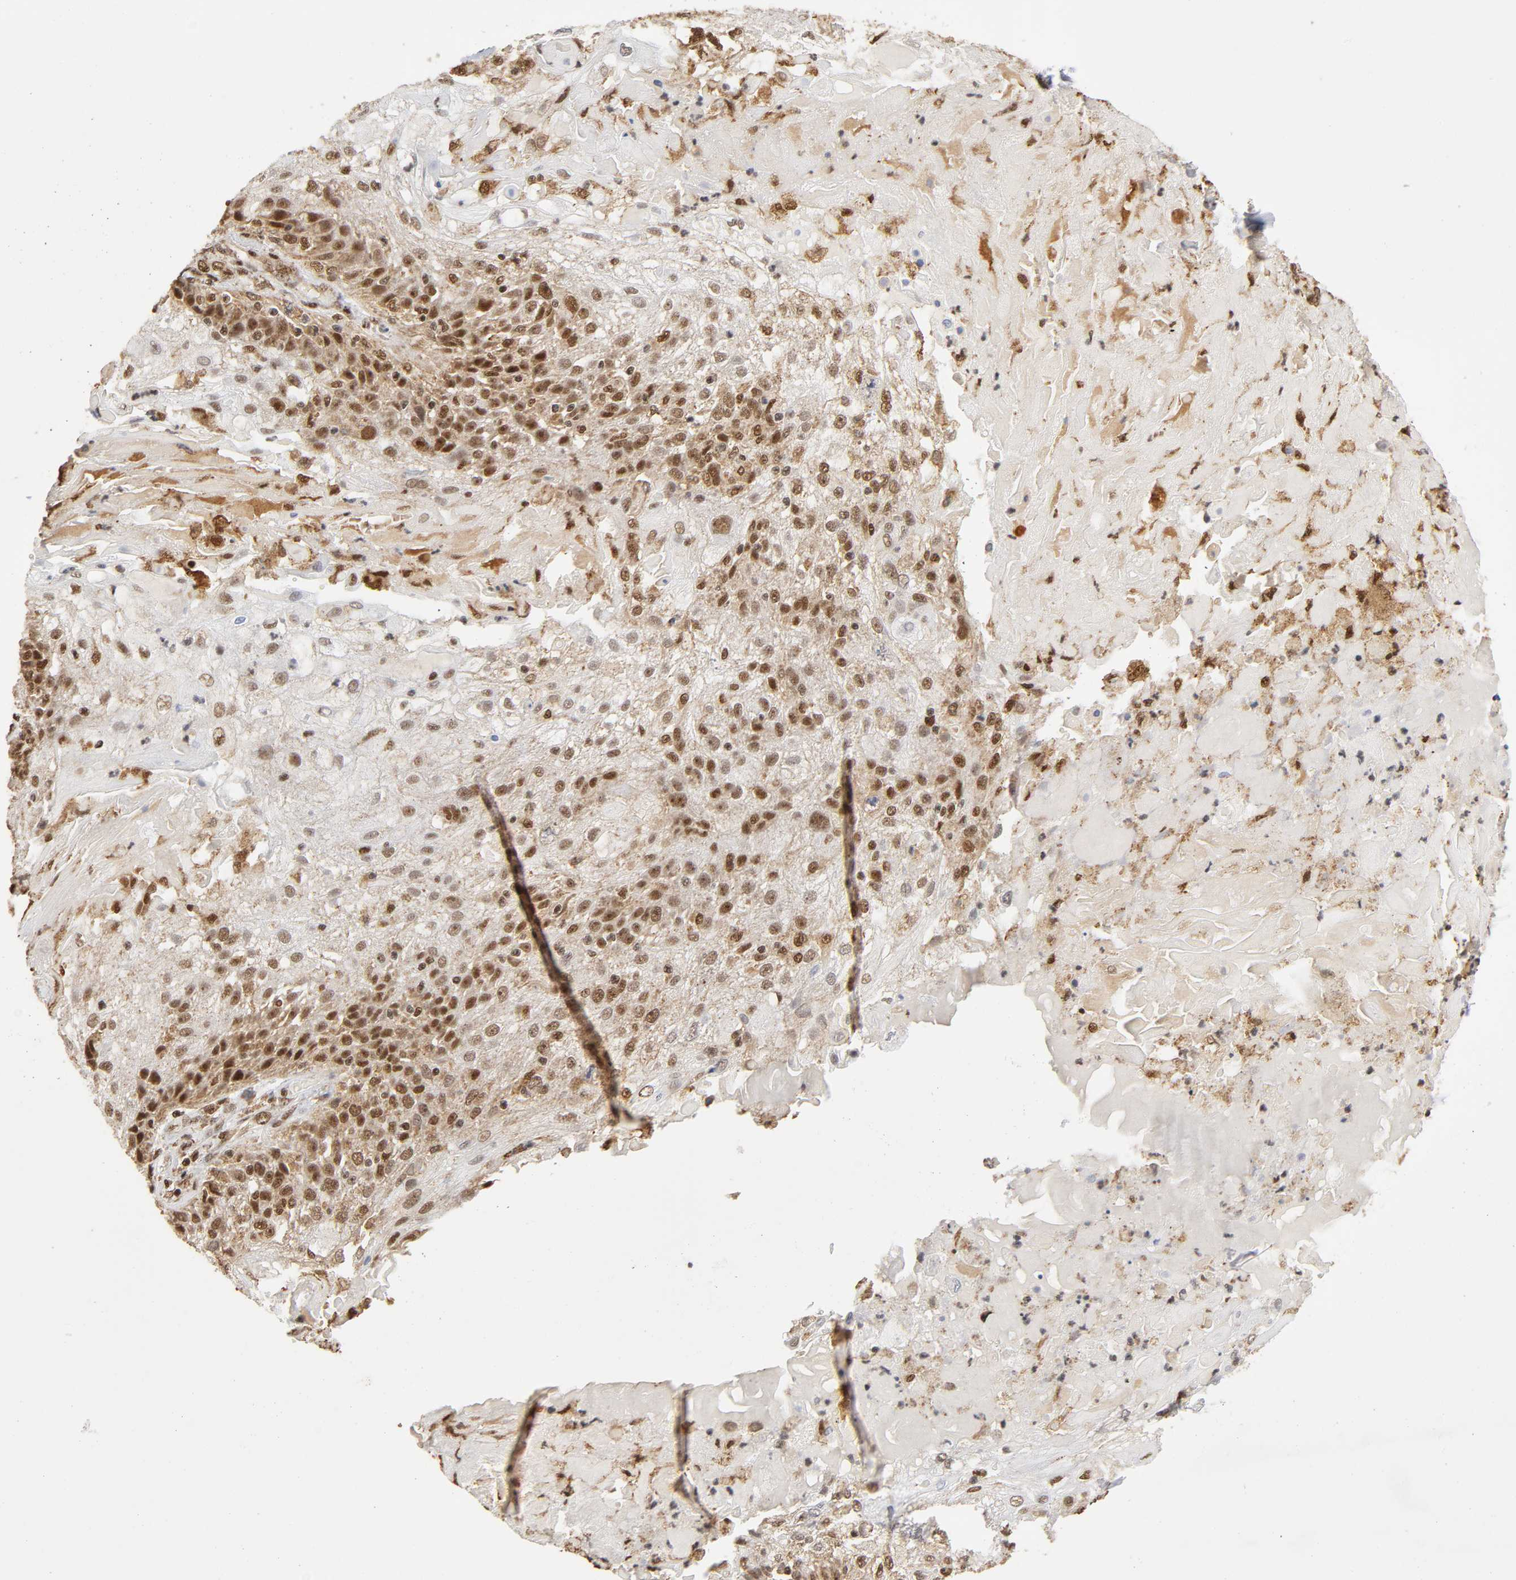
{"staining": {"intensity": "strong", "quantity": ">75%", "location": "cytoplasmic/membranous,nuclear"}, "tissue": "skin cancer", "cell_type": "Tumor cells", "image_type": "cancer", "snomed": [{"axis": "morphology", "description": "Normal tissue, NOS"}, {"axis": "morphology", "description": "Squamous cell carcinoma, NOS"}, {"axis": "topography", "description": "Skin"}], "caption": "Immunohistochemical staining of human skin cancer (squamous cell carcinoma) demonstrates strong cytoplasmic/membranous and nuclear protein staining in approximately >75% of tumor cells.", "gene": "RNF122", "patient": {"sex": "female", "age": 83}}